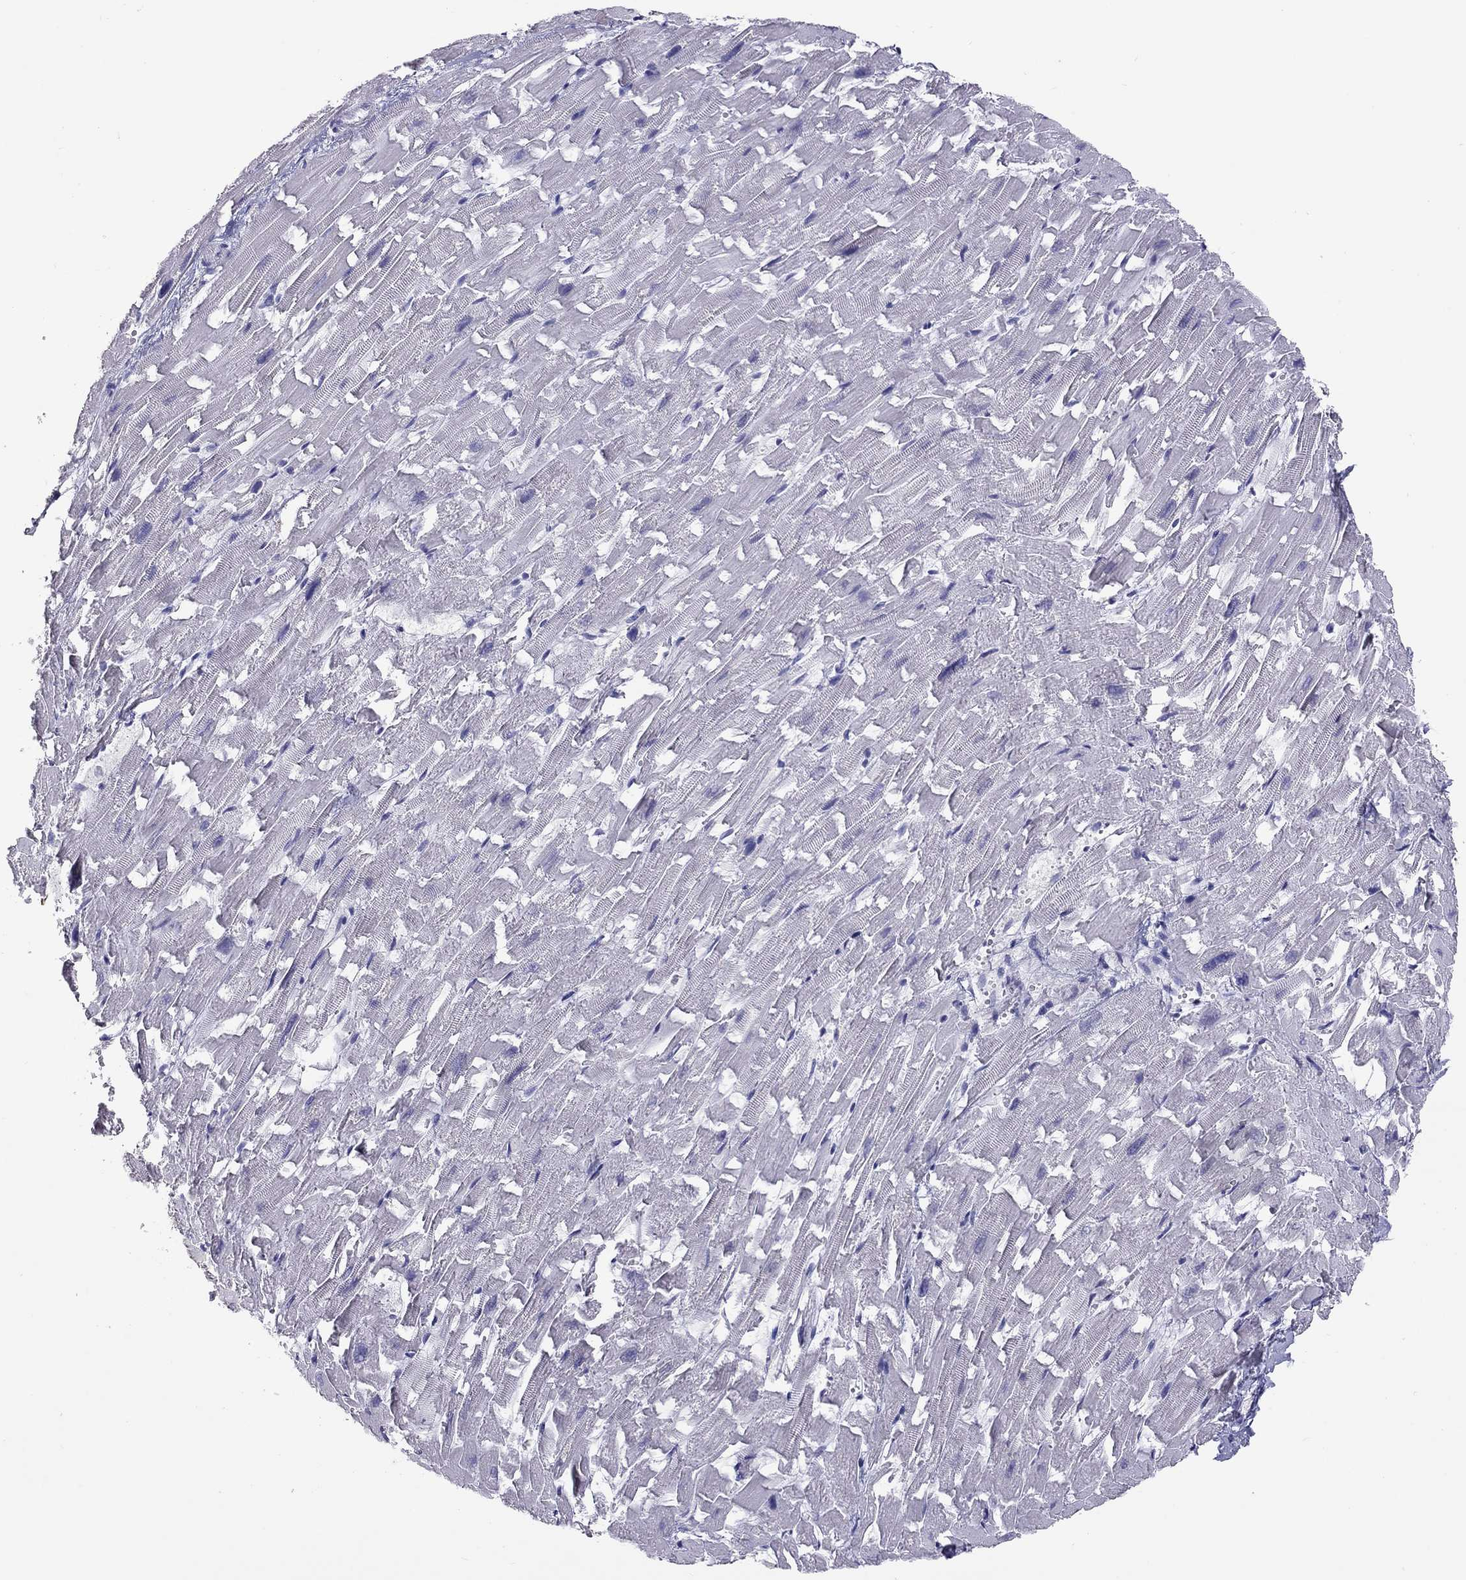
{"staining": {"intensity": "negative", "quantity": "none", "location": "none"}, "tissue": "heart muscle", "cell_type": "Cardiomyocytes", "image_type": "normal", "snomed": [{"axis": "morphology", "description": "Normal tissue, NOS"}, {"axis": "topography", "description": "Heart"}], "caption": "This photomicrograph is of normal heart muscle stained with IHC to label a protein in brown with the nuclei are counter-stained blue. There is no positivity in cardiomyocytes. (Stains: DAB (3,3'-diaminobenzidine) immunohistochemistry (IHC) with hematoxylin counter stain, Microscopy: brightfield microscopy at high magnification).", "gene": "SLAMF1", "patient": {"sex": "female", "age": 64}}